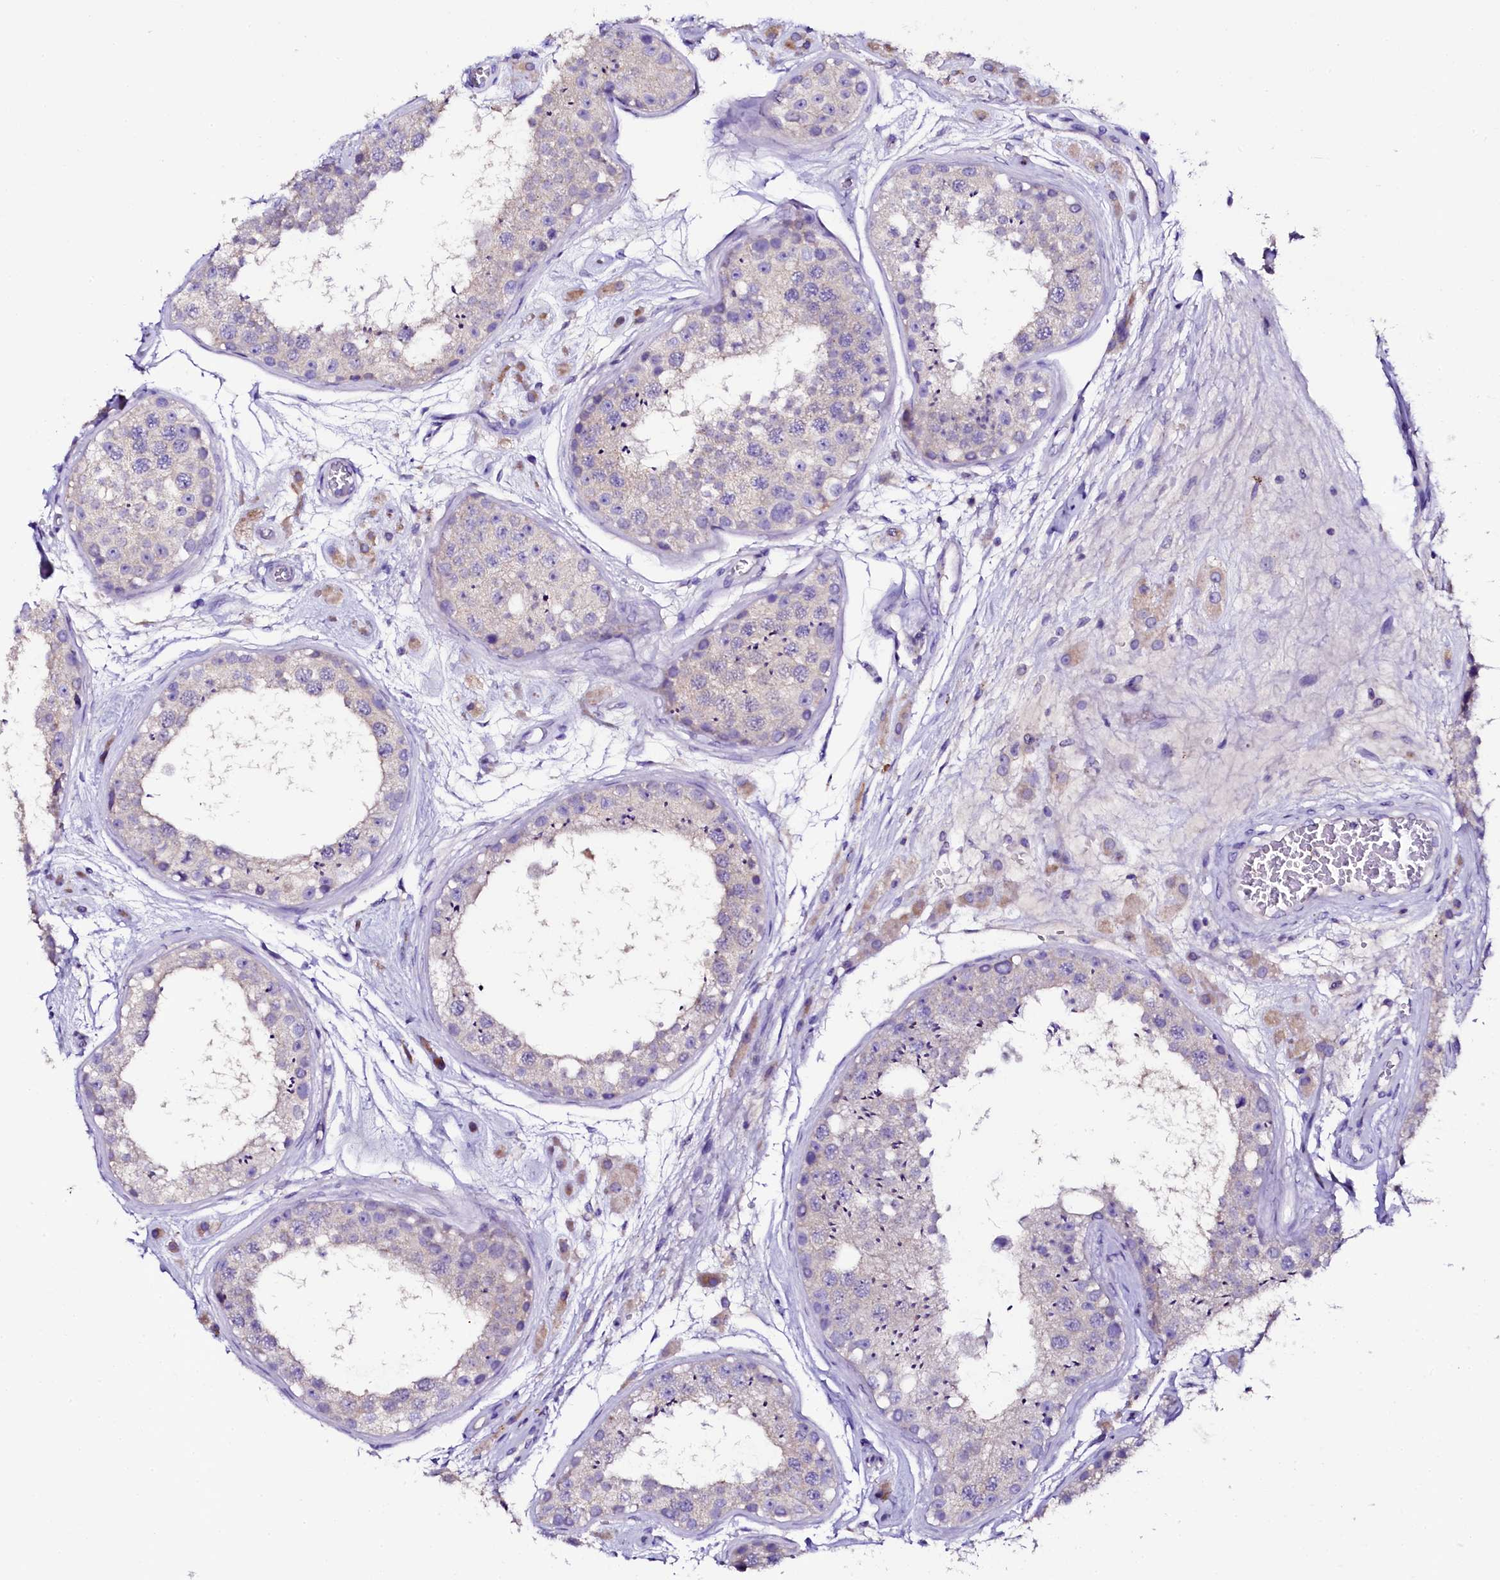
{"staining": {"intensity": "negative", "quantity": "none", "location": "none"}, "tissue": "testis", "cell_type": "Cells in seminiferous ducts", "image_type": "normal", "snomed": [{"axis": "morphology", "description": "Normal tissue, NOS"}, {"axis": "topography", "description": "Testis"}], "caption": "The histopathology image reveals no significant staining in cells in seminiferous ducts of testis. The staining is performed using DAB (3,3'-diaminobenzidine) brown chromogen with nuclei counter-stained in using hematoxylin.", "gene": "NAA16", "patient": {"sex": "male", "age": 25}}